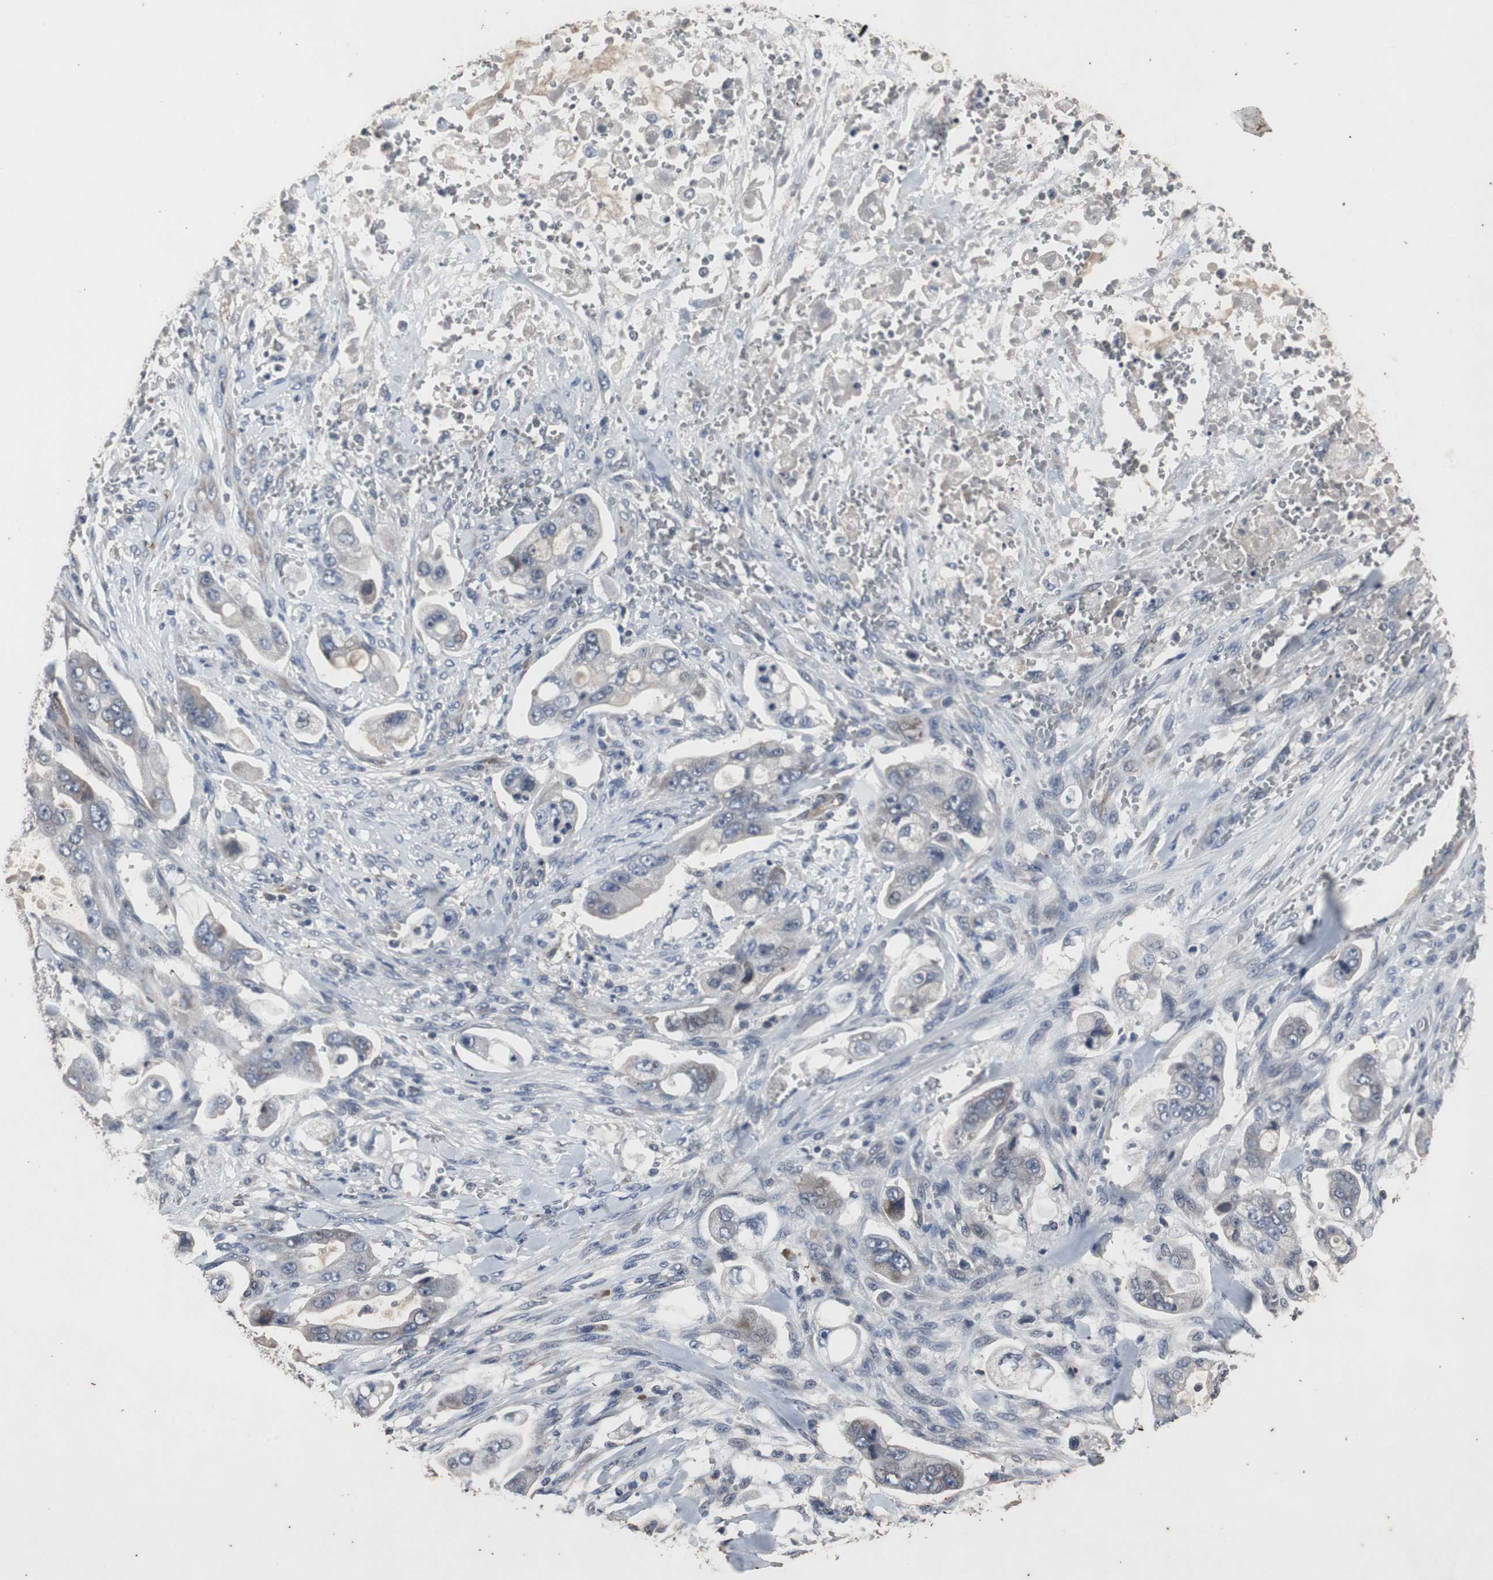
{"staining": {"intensity": "weak", "quantity": "25%-75%", "location": "cytoplasmic/membranous"}, "tissue": "stomach cancer", "cell_type": "Tumor cells", "image_type": "cancer", "snomed": [{"axis": "morphology", "description": "Adenocarcinoma, NOS"}, {"axis": "topography", "description": "Stomach"}], "caption": "The photomicrograph displays staining of stomach adenocarcinoma, revealing weak cytoplasmic/membranous protein staining (brown color) within tumor cells. (Brightfield microscopy of DAB IHC at high magnification).", "gene": "CRADD", "patient": {"sex": "male", "age": 62}}